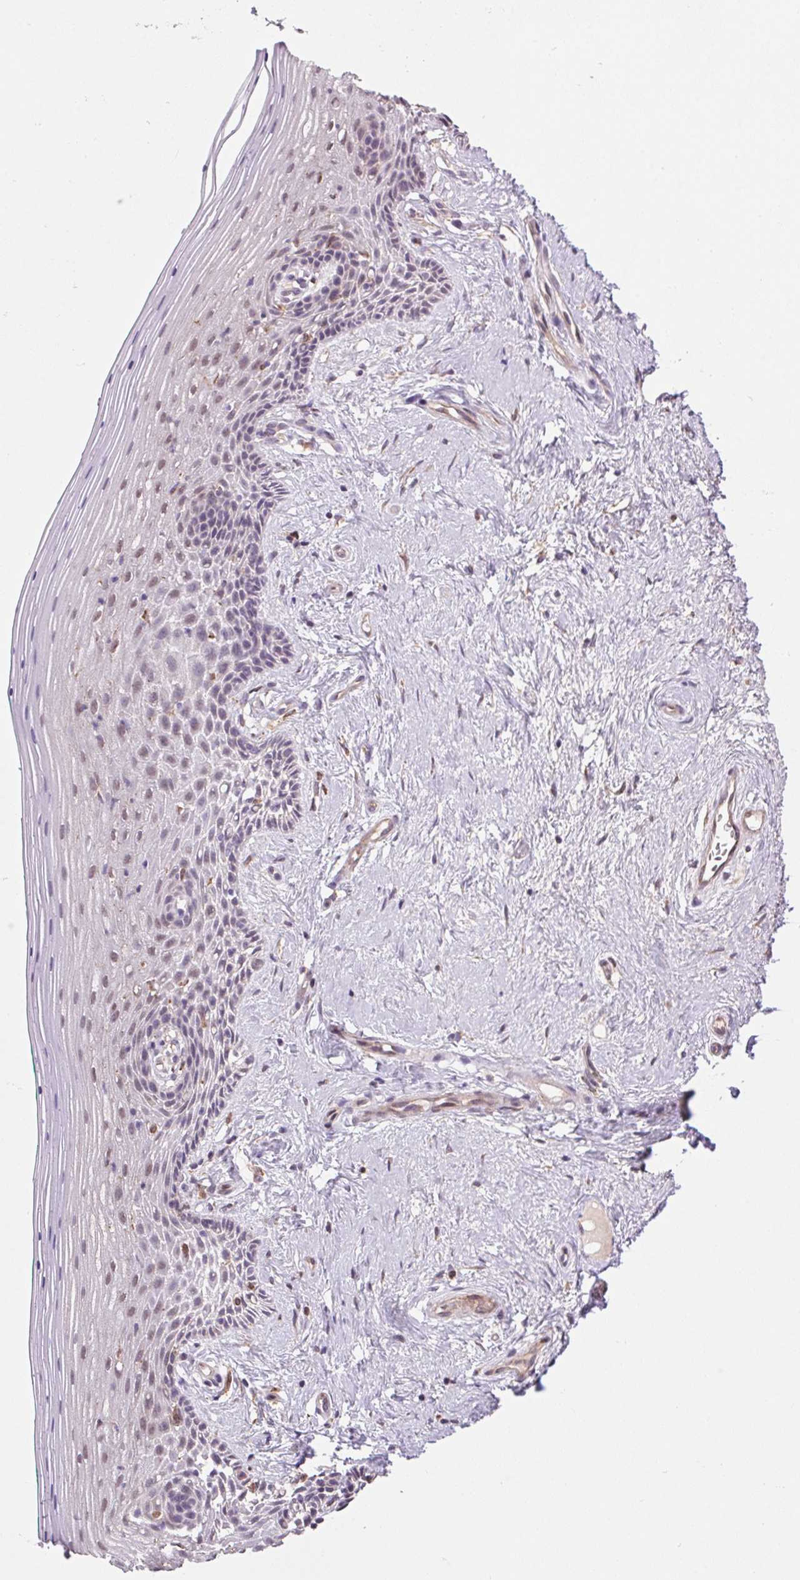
{"staining": {"intensity": "weak", "quantity": "25%-75%", "location": "cytoplasmic/membranous,nuclear"}, "tissue": "vagina", "cell_type": "Squamous epithelial cells", "image_type": "normal", "snomed": [{"axis": "morphology", "description": "Normal tissue, NOS"}, {"axis": "topography", "description": "Vagina"}], "caption": "Protein expression analysis of benign vagina displays weak cytoplasmic/membranous,nuclear expression in approximately 25%-75% of squamous epithelial cells.", "gene": "KLHL20", "patient": {"sex": "female", "age": 45}}